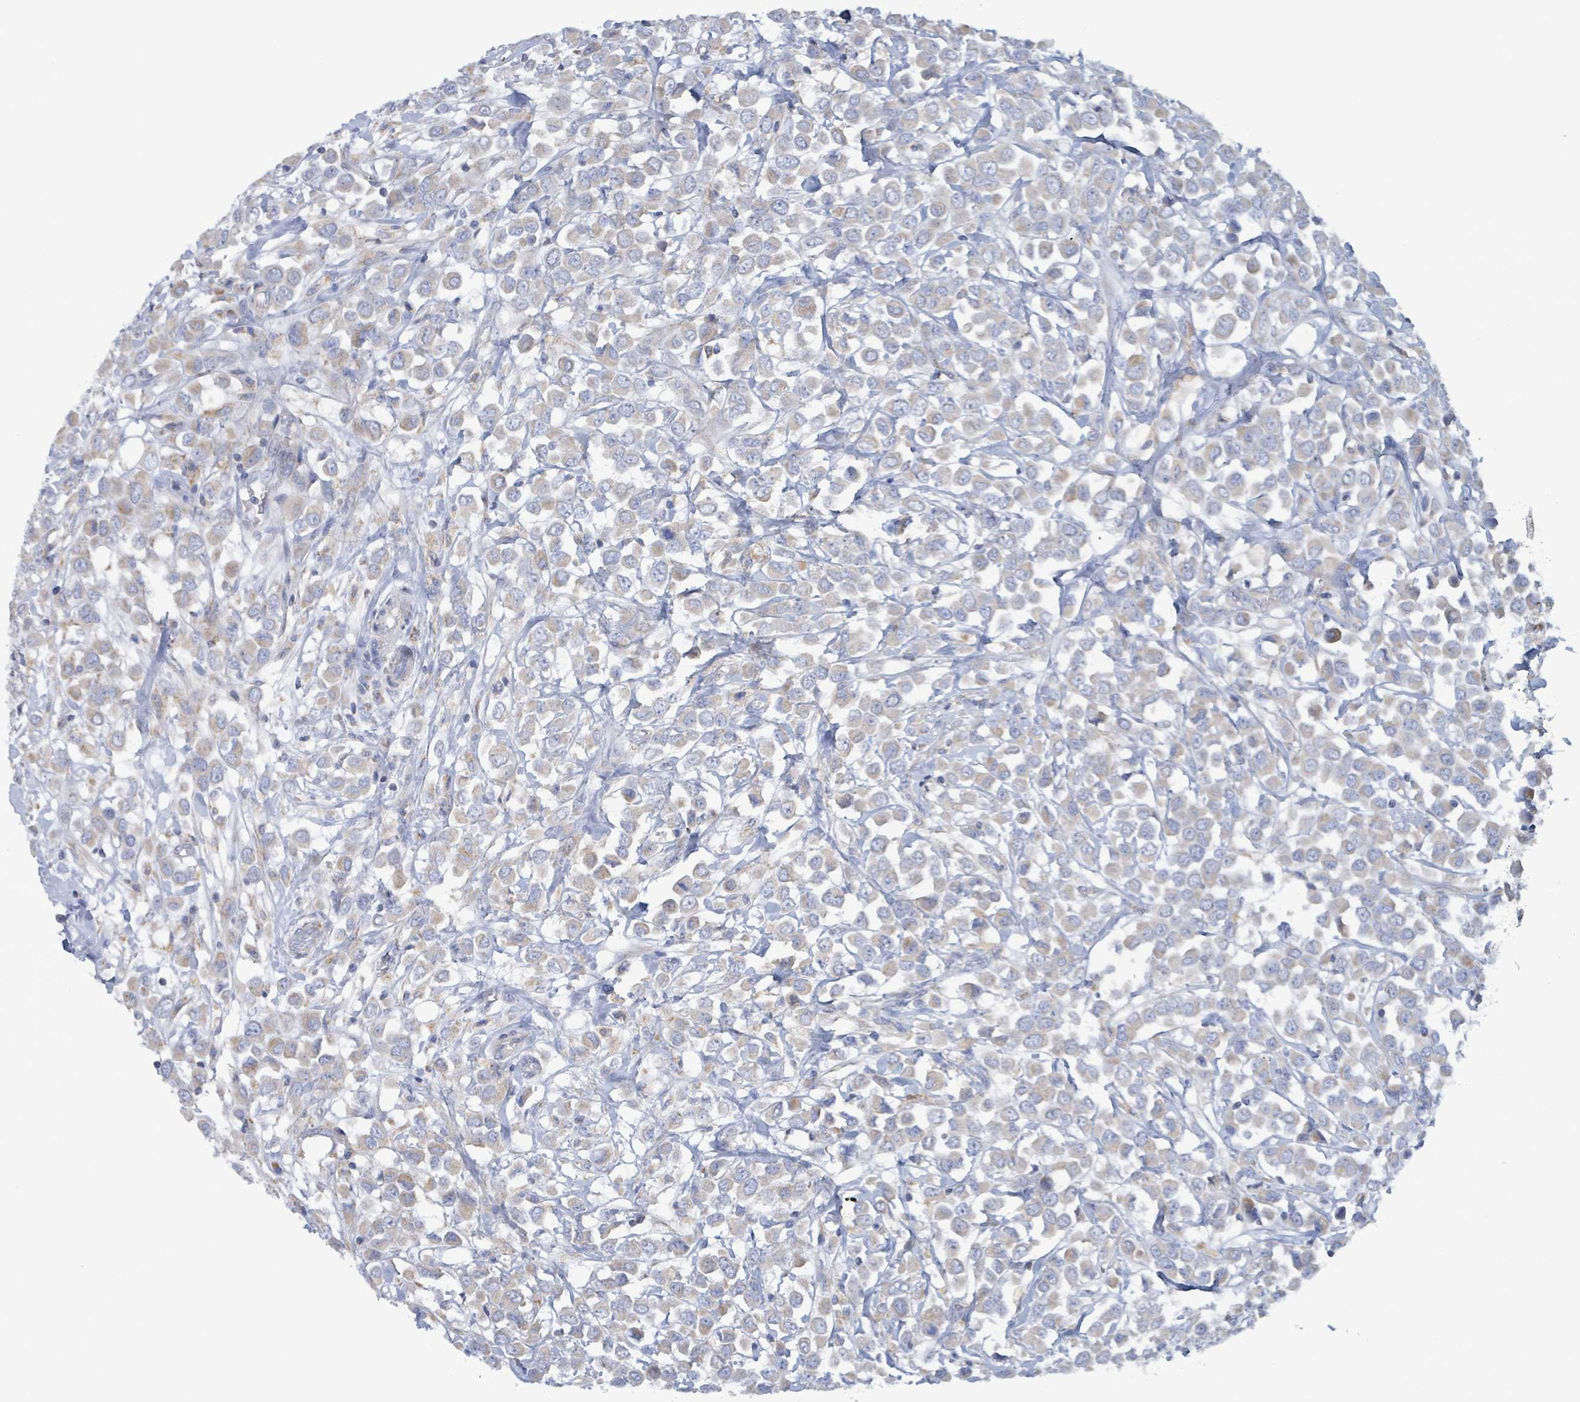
{"staining": {"intensity": "weak", "quantity": "25%-75%", "location": "cytoplasmic/membranous"}, "tissue": "breast cancer", "cell_type": "Tumor cells", "image_type": "cancer", "snomed": [{"axis": "morphology", "description": "Duct carcinoma"}, {"axis": "topography", "description": "Breast"}], "caption": "DAB immunohistochemical staining of breast intraductal carcinoma exhibits weak cytoplasmic/membranous protein staining in about 25%-75% of tumor cells.", "gene": "AKR1C4", "patient": {"sex": "female", "age": 61}}